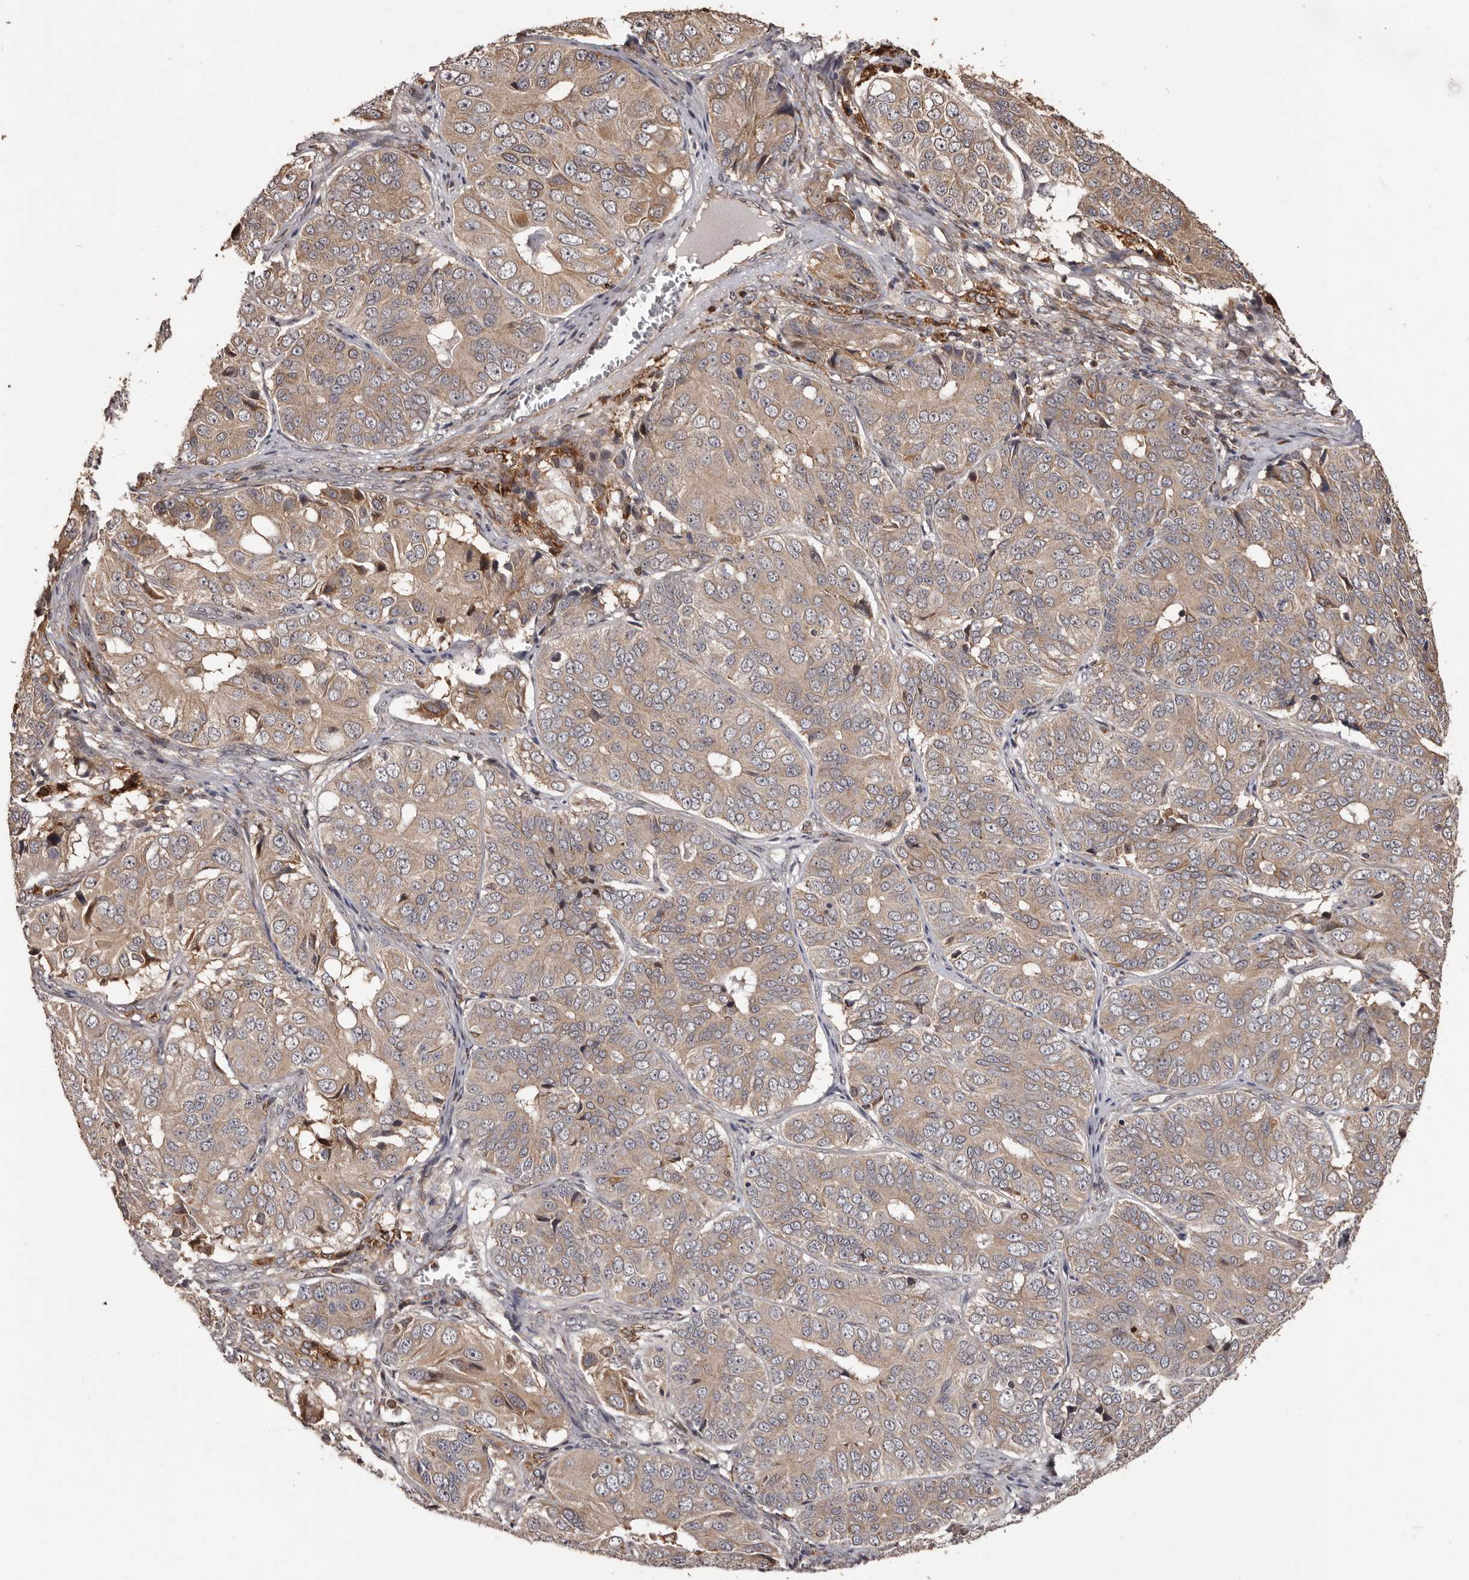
{"staining": {"intensity": "weak", "quantity": ">75%", "location": "cytoplasmic/membranous"}, "tissue": "ovarian cancer", "cell_type": "Tumor cells", "image_type": "cancer", "snomed": [{"axis": "morphology", "description": "Carcinoma, endometroid"}, {"axis": "topography", "description": "Ovary"}], "caption": "Endometroid carcinoma (ovarian) stained with a protein marker exhibits weak staining in tumor cells.", "gene": "ZCCHC7", "patient": {"sex": "female", "age": 51}}